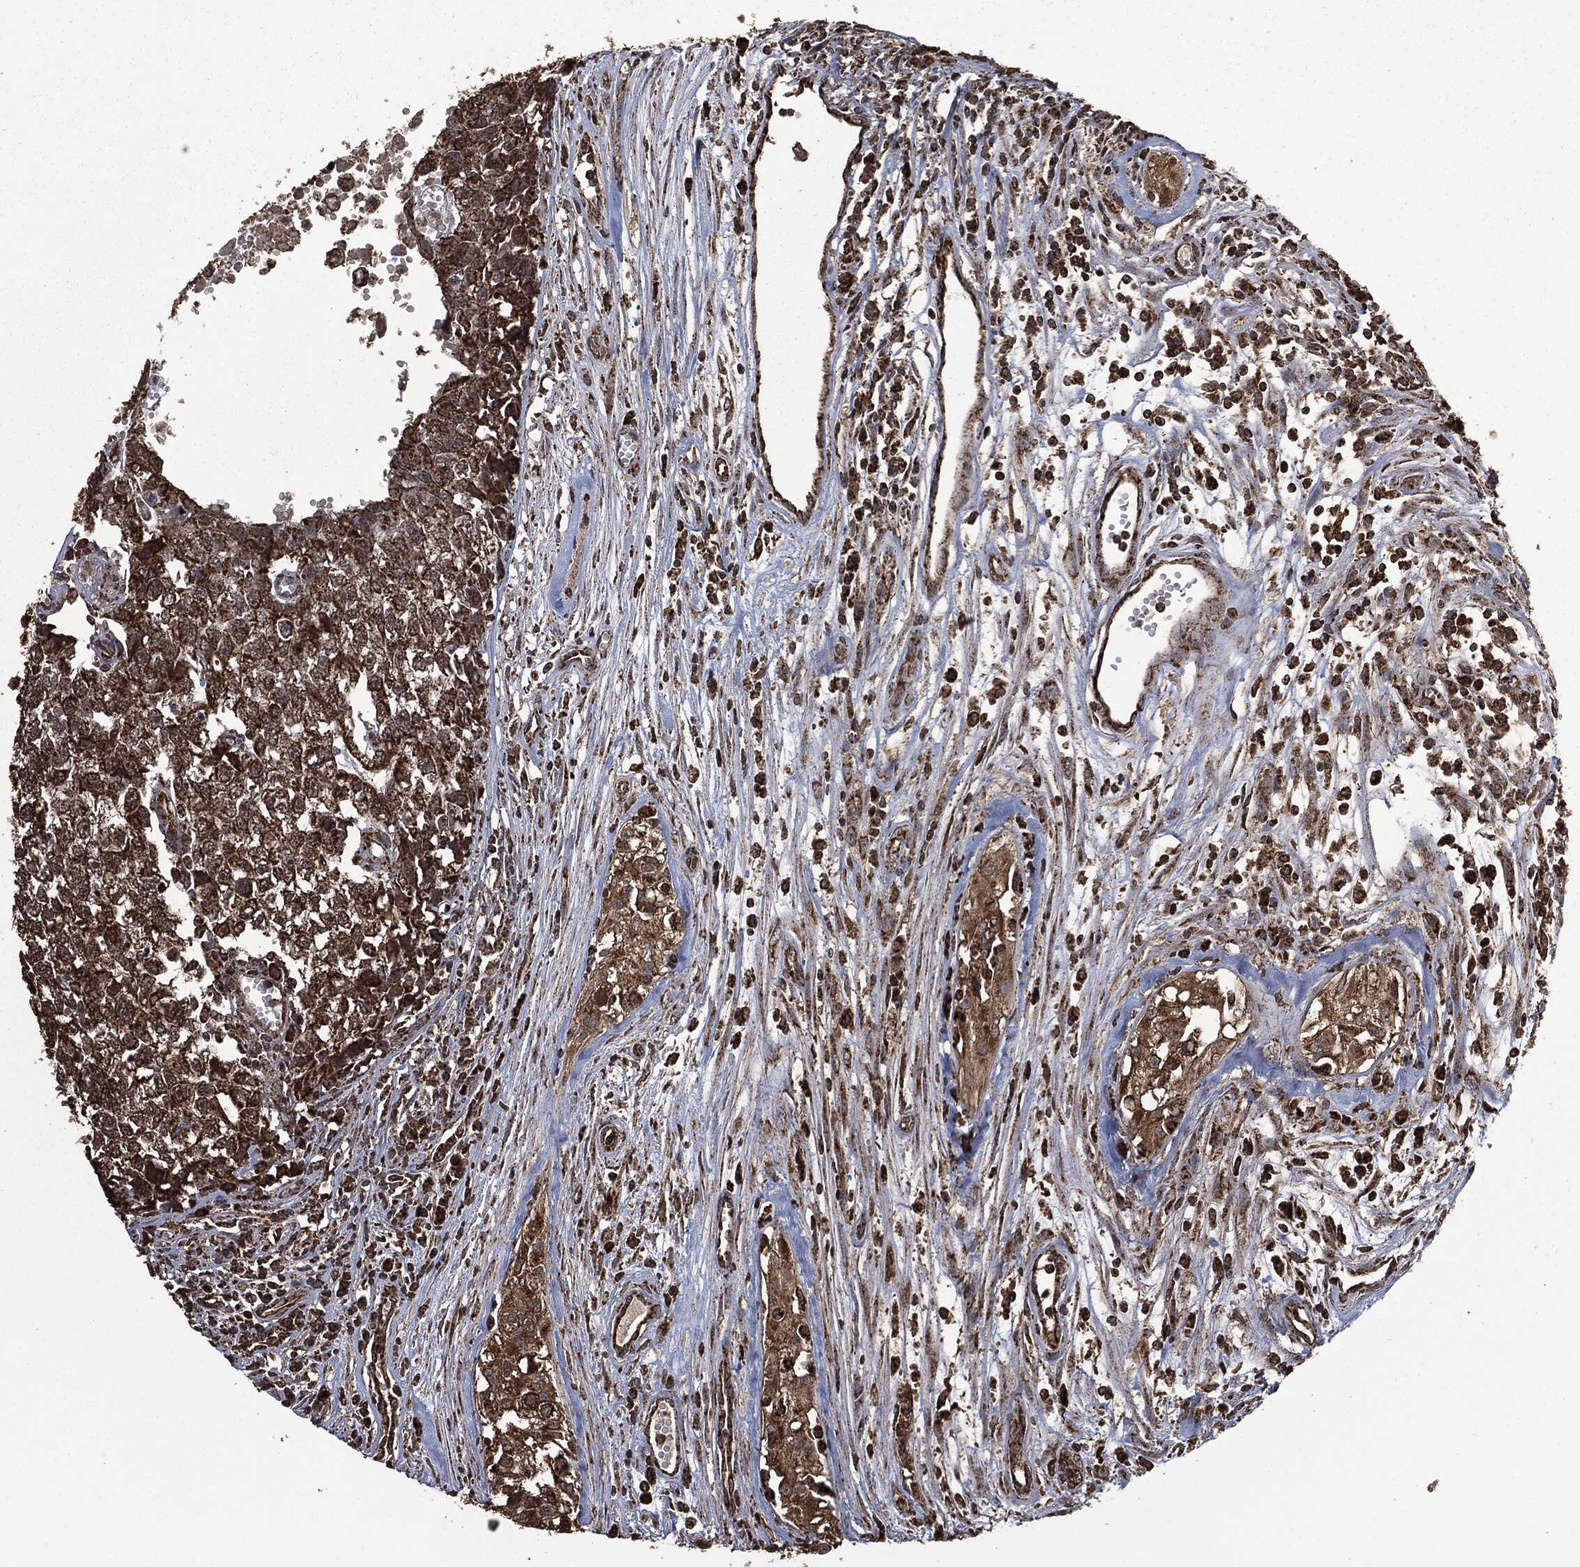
{"staining": {"intensity": "strong", "quantity": ">75%", "location": "cytoplasmic/membranous"}, "tissue": "testis cancer", "cell_type": "Tumor cells", "image_type": "cancer", "snomed": [{"axis": "morphology", "description": "Seminoma, NOS"}, {"axis": "morphology", "description": "Carcinoma, Embryonal, NOS"}, {"axis": "topography", "description": "Testis"}], "caption": "Testis cancer (embryonal carcinoma) stained with a protein marker demonstrates strong staining in tumor cells.", "gene": "LIG3", "patient": {"sex": "male", "age": 22}}